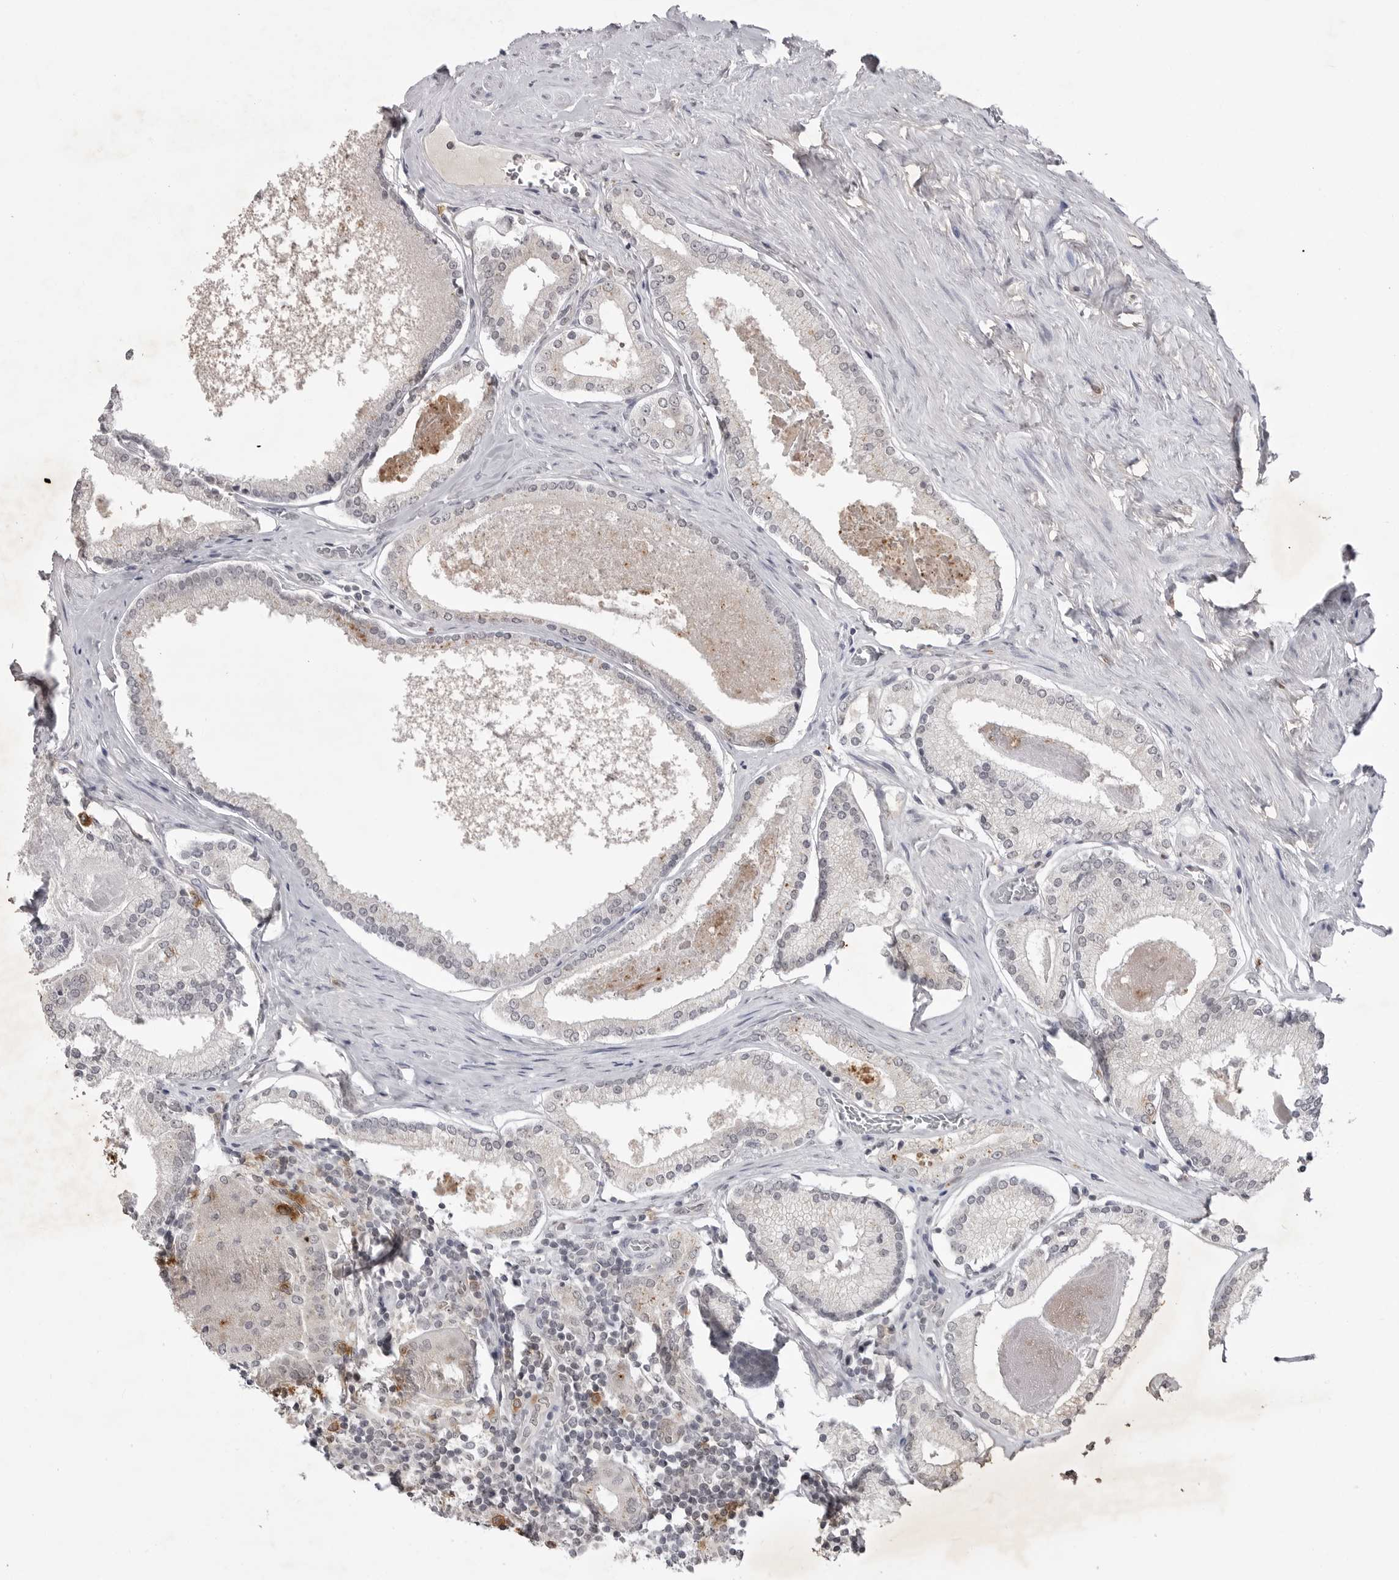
{"staining": {"intensity": "weak", "quantity": "<25%", "location": "cytoplasmic/membranous"}, "tissue": "prostate cancer", "cell_type": "Tumor cells", "image_type": "cancer", "snomed": [{"axis": "morphology", "description": "Adenocarcinoma, Low grade"}, {"axis": "topography", "description": "Prostate"}], "caption": "Immunohistochemistry photomicrograph of neoplastic tissue: prostate cancer stained with DAB exhibits no significant protein positivity in tumor cells. (DAB (3,3'-diaminobenzidine) immunohistochemistry with hematoxylin counter stain).", "gene": "RRM1", "patient": {"sex": "male", "age": 71}}